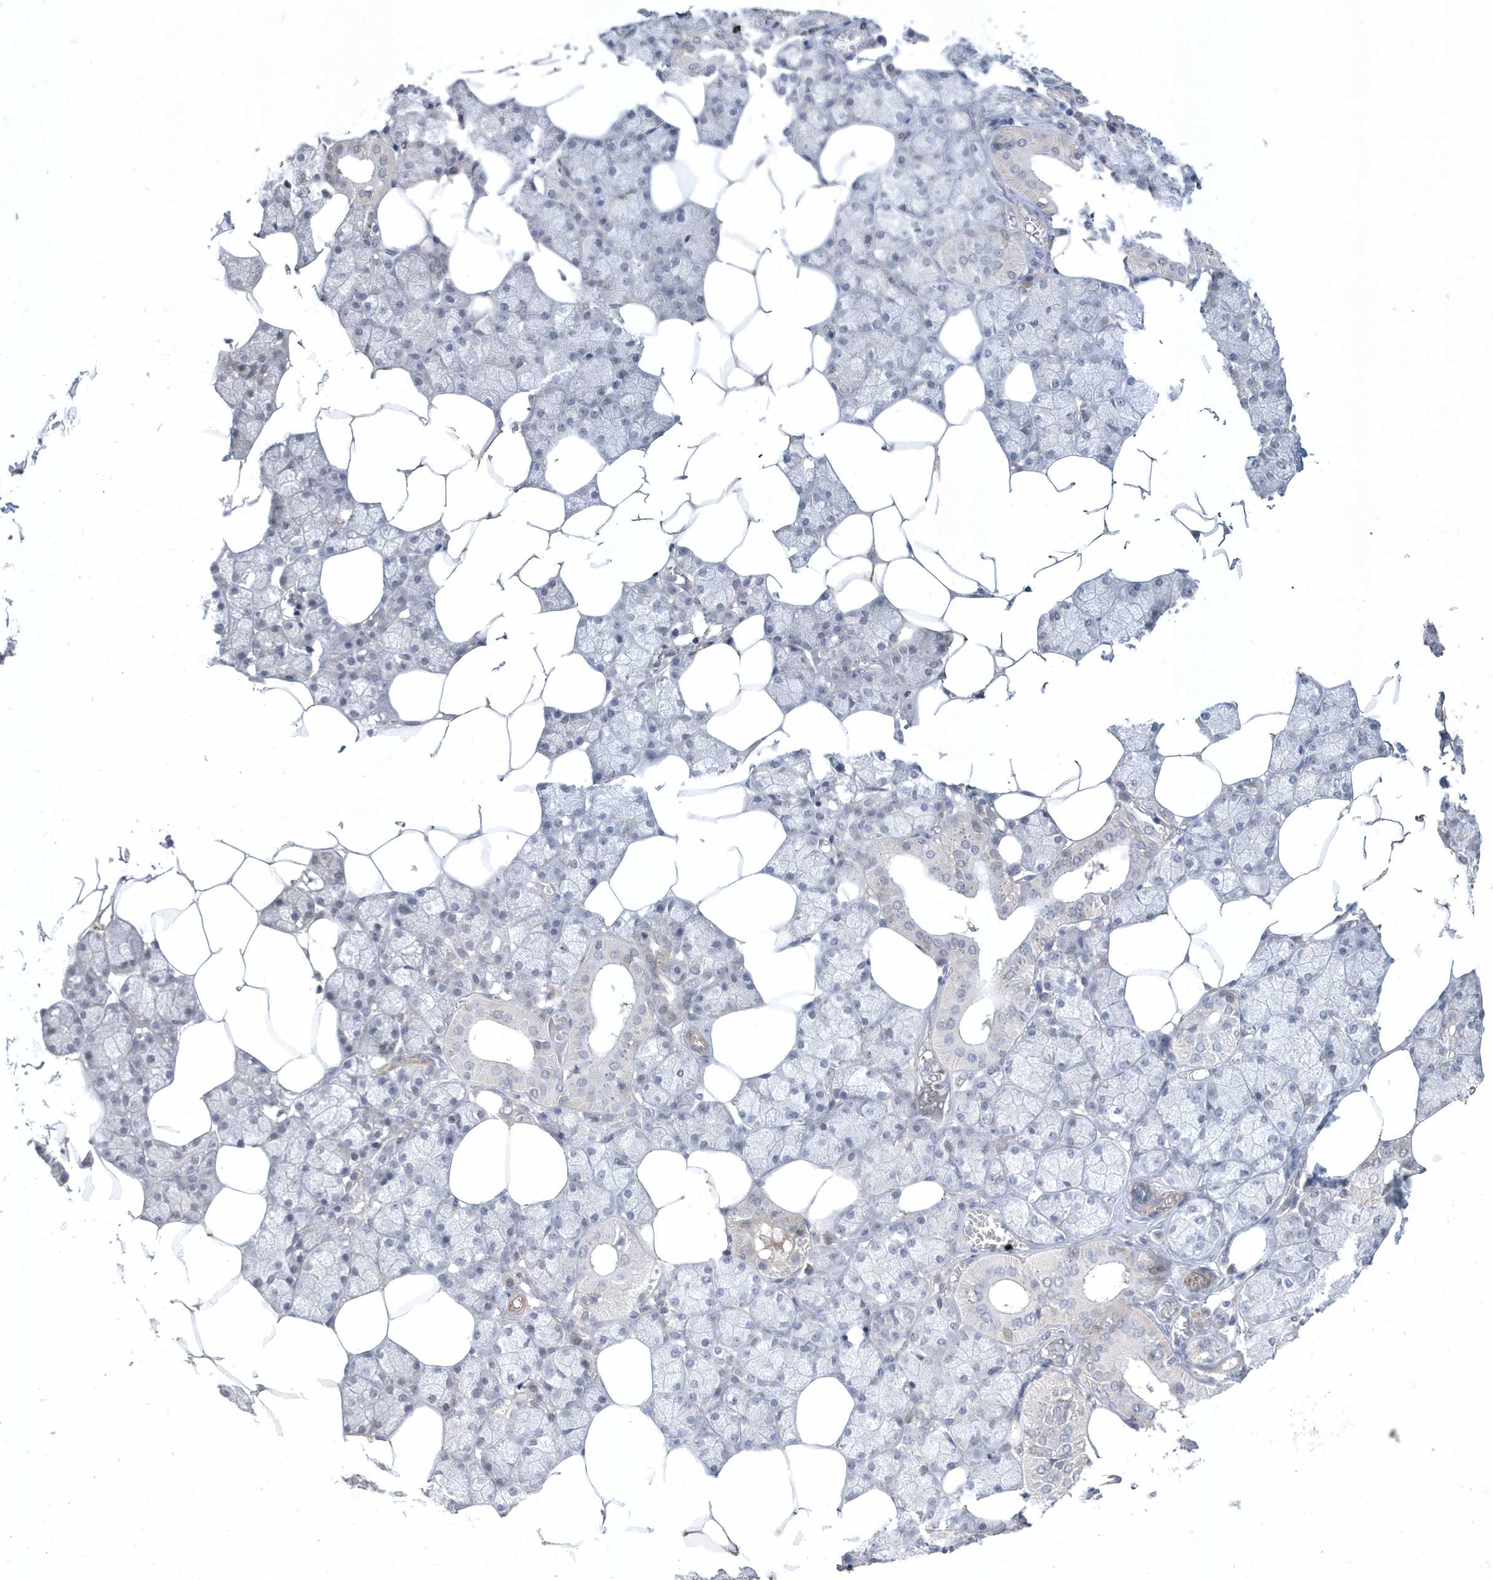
{"staining": {"intensity": "negative", "quantity": "none", "location": "none"}, "tissue": "salivary gland", "cell_type": "Glandular cells", "image_type": "normal", "snomed": [{"axis": "morphology", "description": "Normal tissue, NOS"}, {"axis": "topography", "description": "Salivary gland"}], "caption": "The photomicrograph reveals no staining of glandular cells in benign salivary gland. The staining is performed using DAB (3,3'-diaminobenzidine) brown chromogen with nuclei counter-stained in using hematoxylin.", "gene": "CRIP3", "patient": {"sex": "male", "age": 62}}